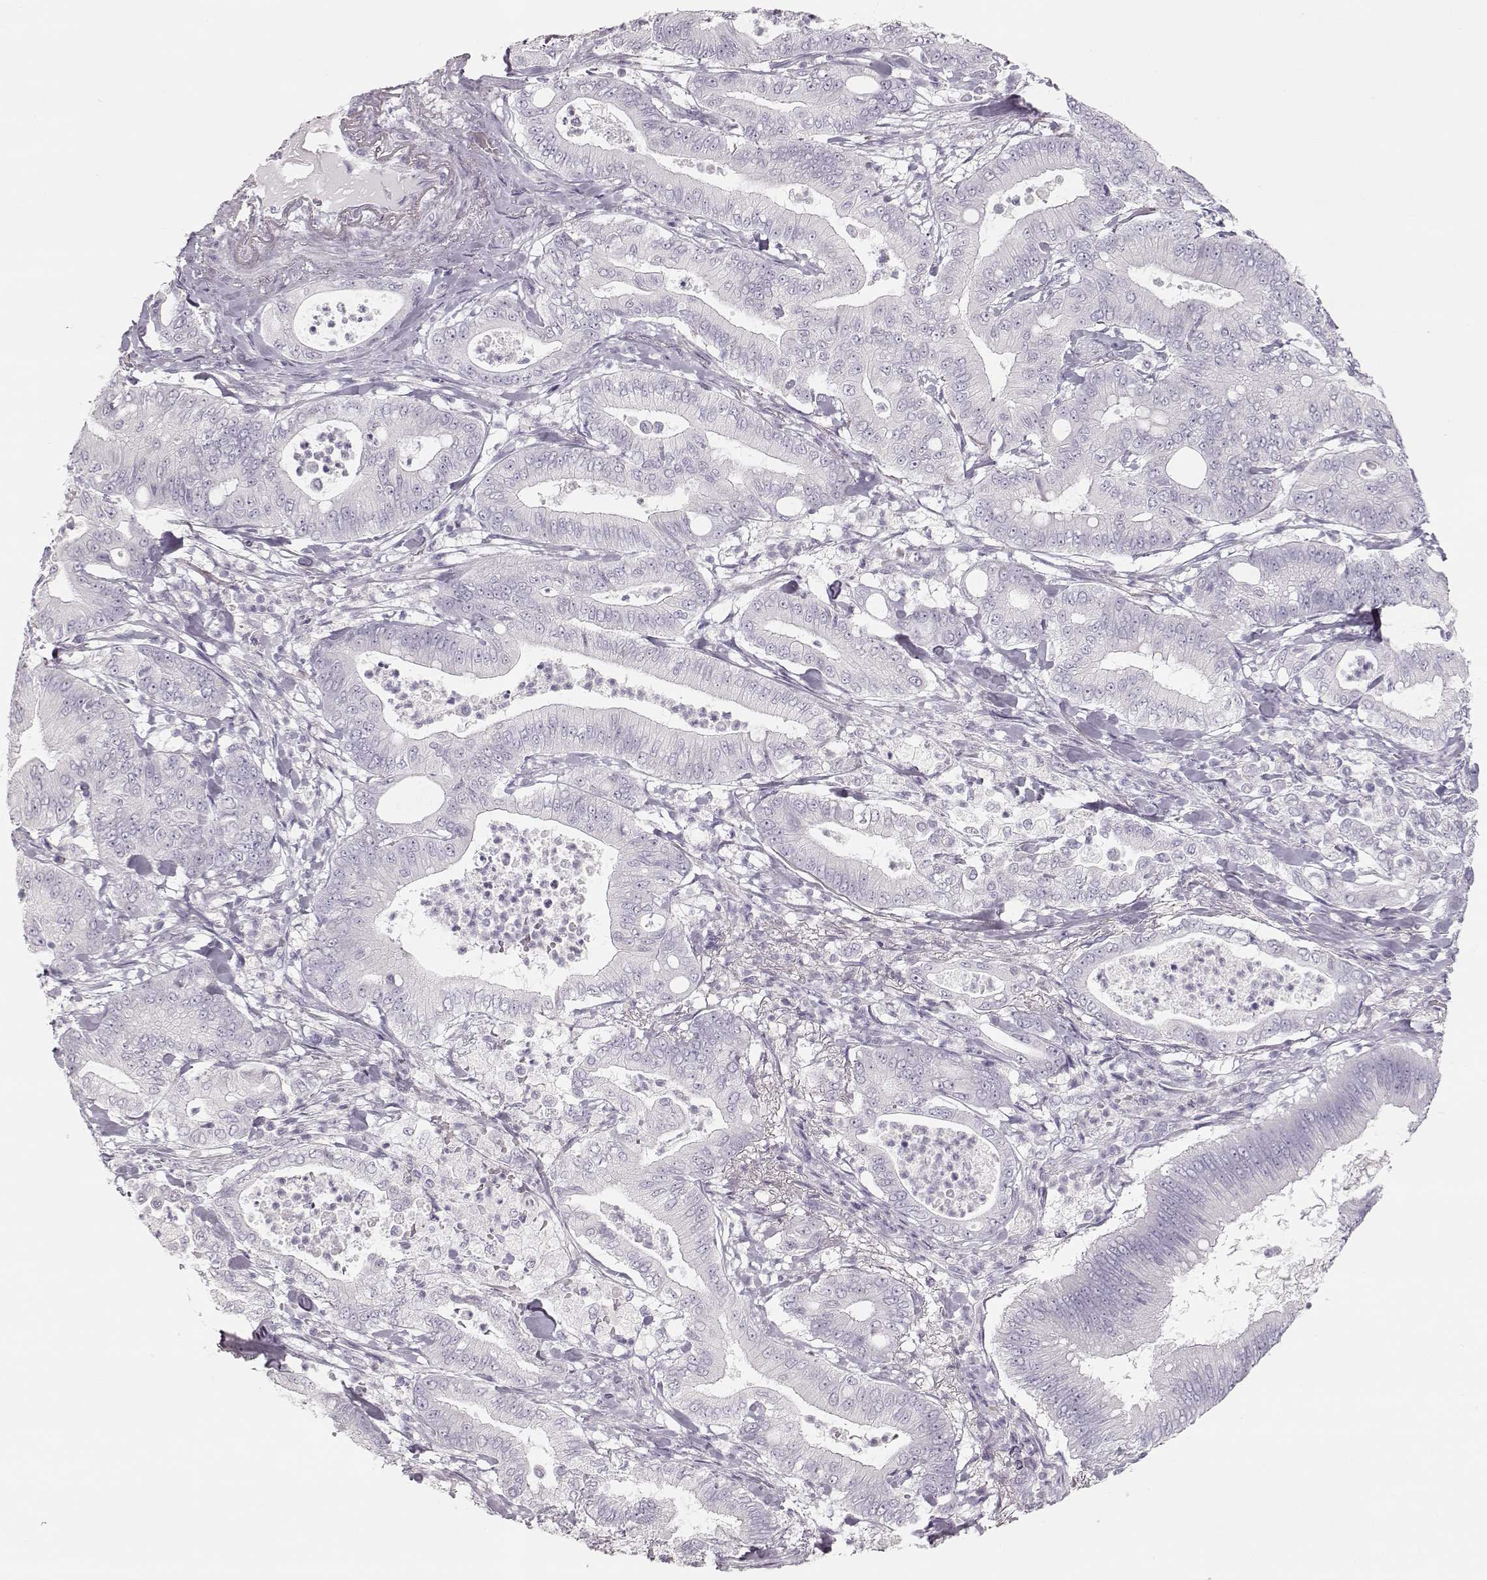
{"staining": {"intensity": "negative", "quantity": "none", "location": "none"}, "tissue": "pancreatic cancer", "cell_type": "Tumor cells", "image_type": "cancer", "snomed": [{"axis": "morphology", "description": "Adenocarcinoma, NOS"}, {"axis": "topography", "description": "Pancreas"}], "caption": "Pancreatic cancer stained for a protein using immunohistochemistry (IHC) displays no staining tumor cells.", "gene": "LEPR", "patient": {"sex": "male", "age": 71}}